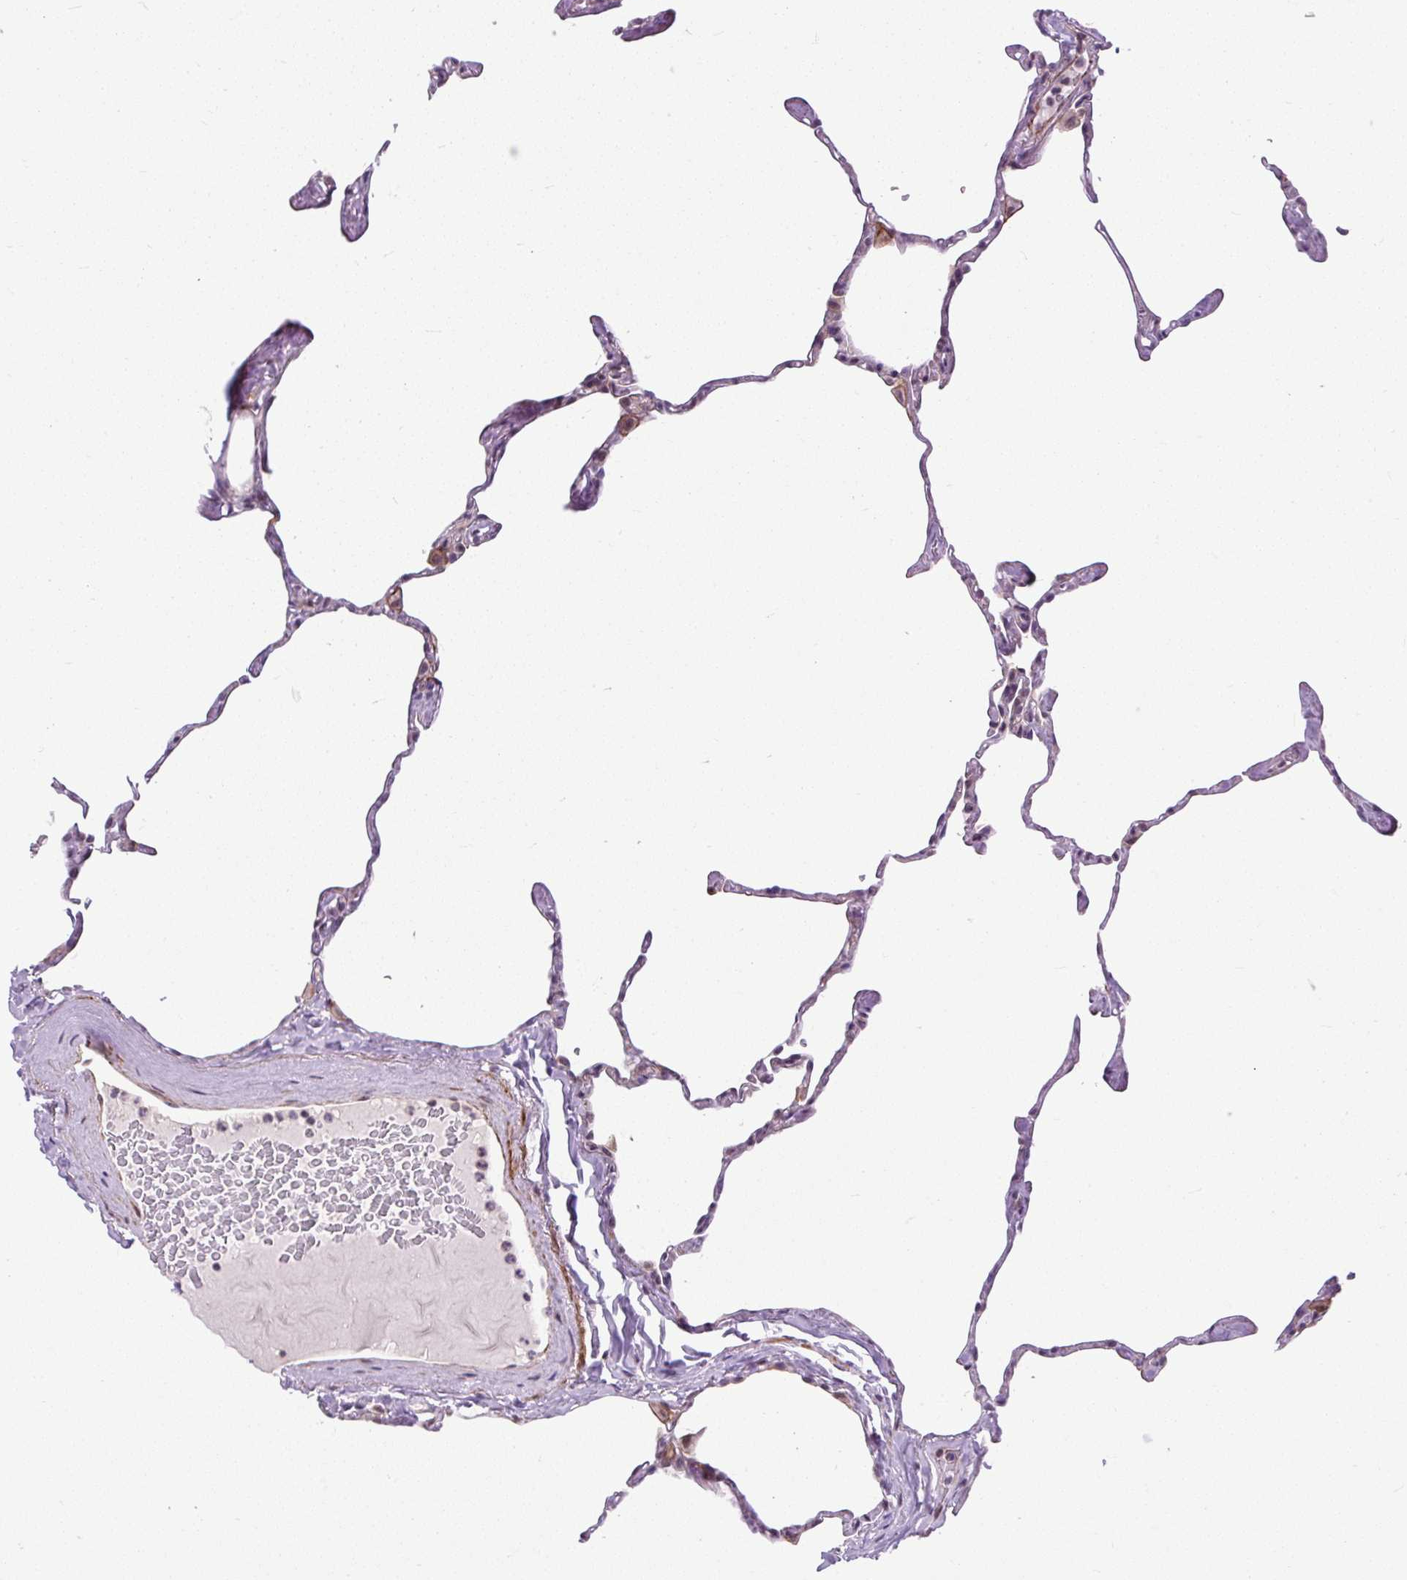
{"staining": {"intensity": "moderate", "quantity": "<25%", "location": "cytoplasmic/membranous,nuclear"}, "tissue": "lung", "cell_type": "Alveolar cells", "image_type": "normal", "snomed": [{"axis": "morphology", "description": "Normal tissue, NOS"}, {"axis": "topography", "description": "Lung"}], "caption": "Benign lung was stained to show a protein in brown. There is low levels of moderate cytoplasmic/membranous,nuclear expression in approximately <25% of alveolar cells.", "gene": "ZNF197", "patient": {"sex": "male", "age": 65}}